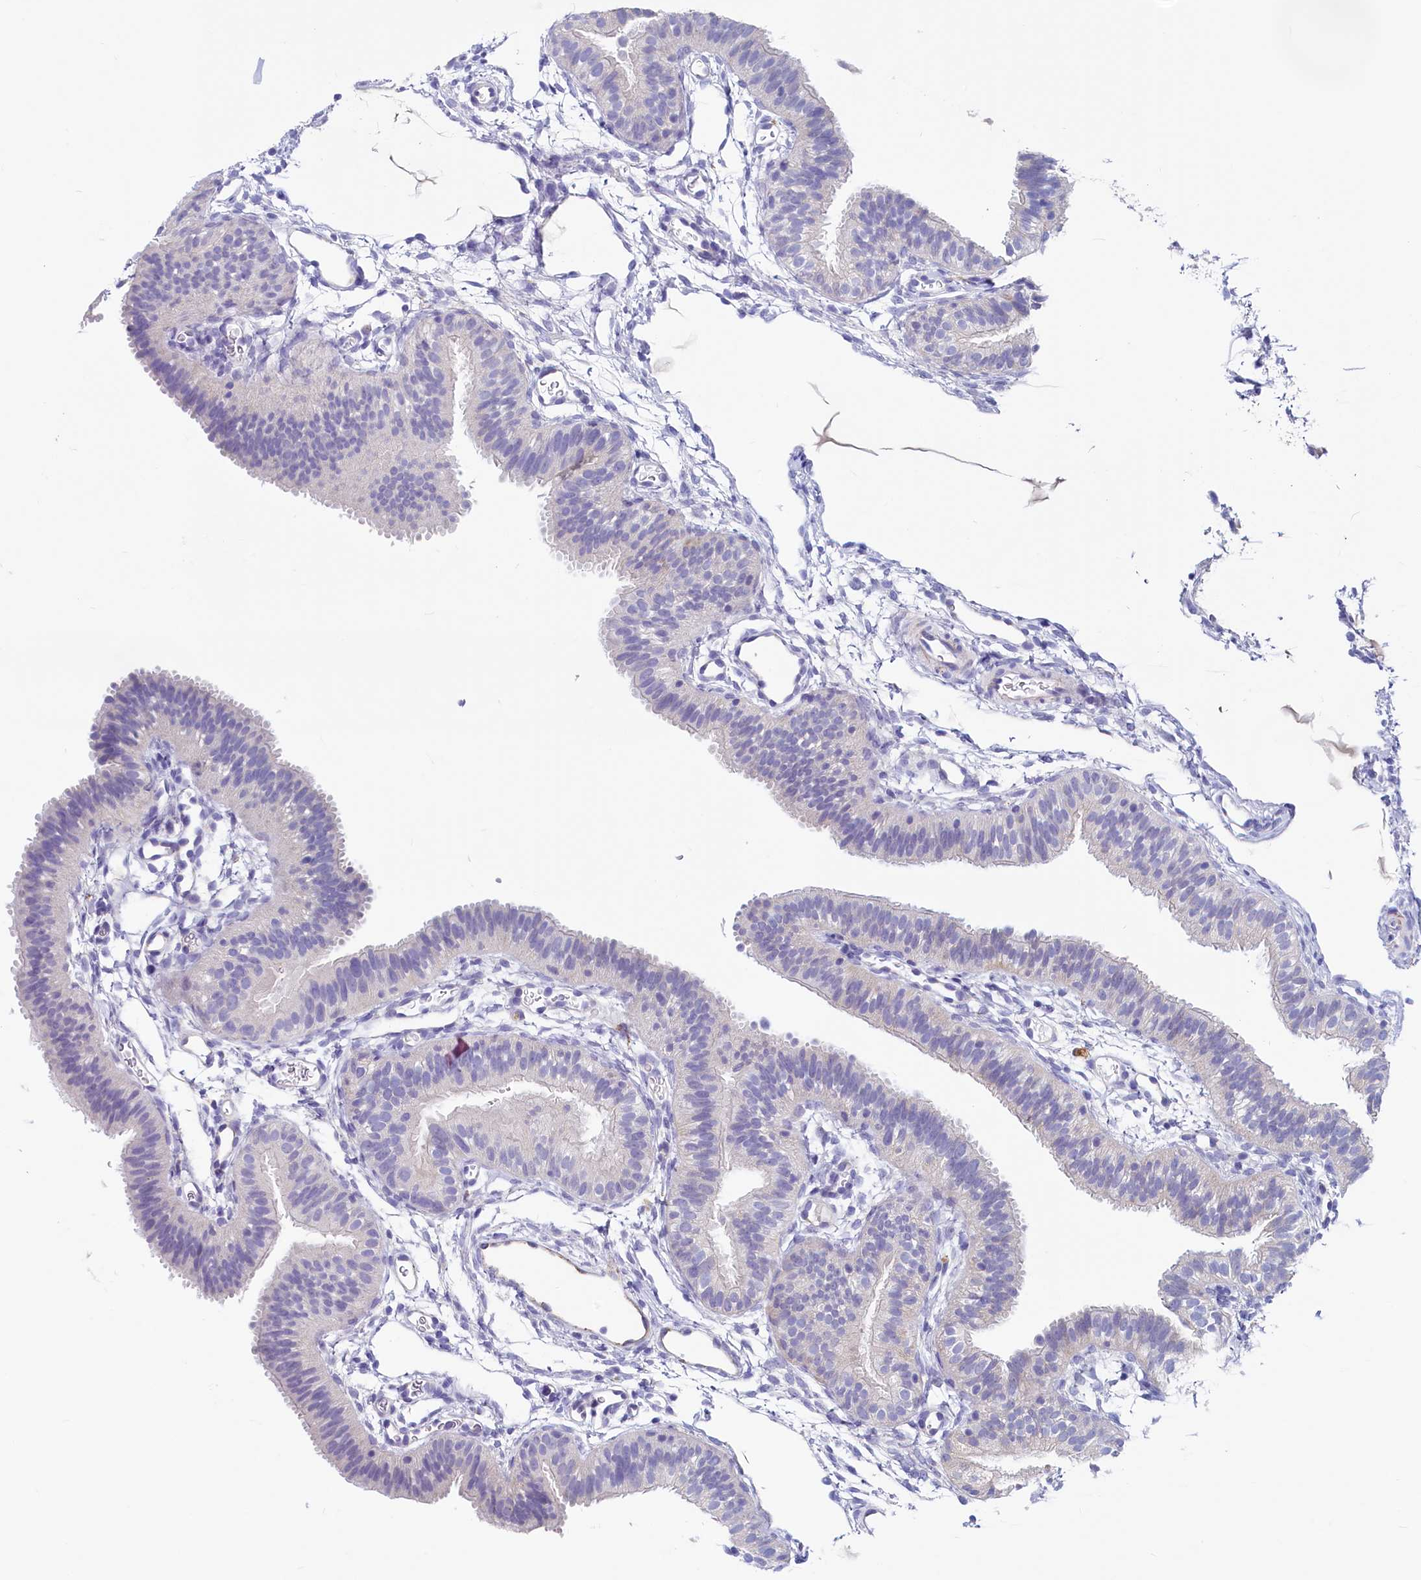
{"staining": {"intensity": "negative", "quantity": "none", "location": "none"}, "tissue": "fallopian tube", "cell_type": "Glandular cells", "image_type": "normal", "snomed": [{"axis": "morphology", "description": "Normal tissue, NOS"}, {"axis": "topography", "description": "Fallopian tube"}], "caption": "Immunohistochemistry (IHC) of normal human fallopian tube exhibits no staining in glandular cells.", "gene": "INSC", "patient": {"sex": "female", "age": 35}}